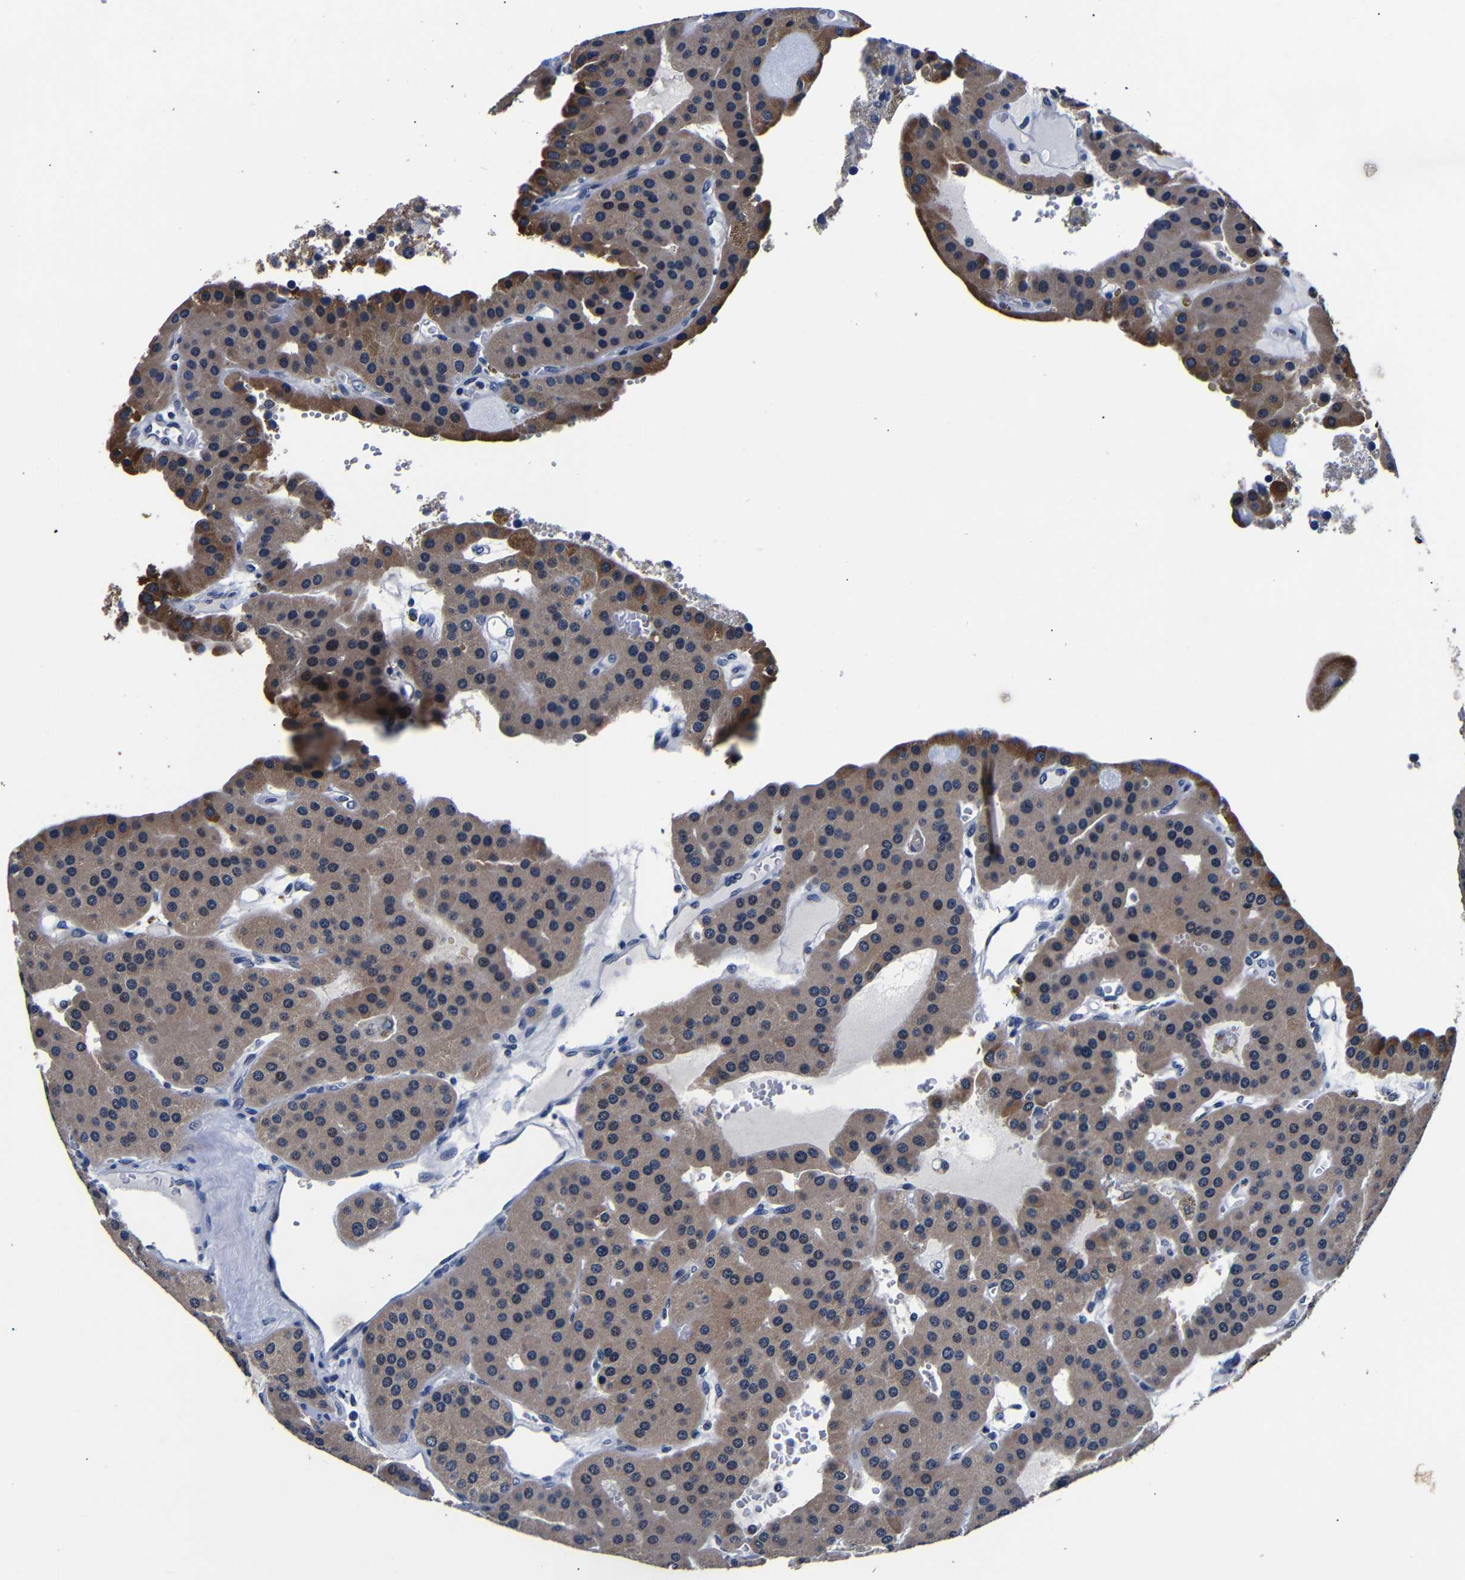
{"staining": {"intensity": "moderate", "quantity": "<25%", "location": "cytoplasmic/membranous"}, "tissue": "parathyroid gland", "cell_type": "Glandular cells", "image_type": "normal", "snomed": [{"axis": "morphology", "description": "Normal tissue, NOS"}, {"axis": "morphology", "description": "Adenoma, NOS"}, {"axis": "topography", "description": "Parathyroid gland"}], "caption": "Moderate cytoplasmic/membranous protein expression is identified in about <25% of glandular cells in parathyroid gland. (Stains: DAB in brown, nuclei in blue, Microscopy: brightfield microscopy at high magnification).", "gene": "DEPP1", "patient": {"sex": "female", "age": 86}}